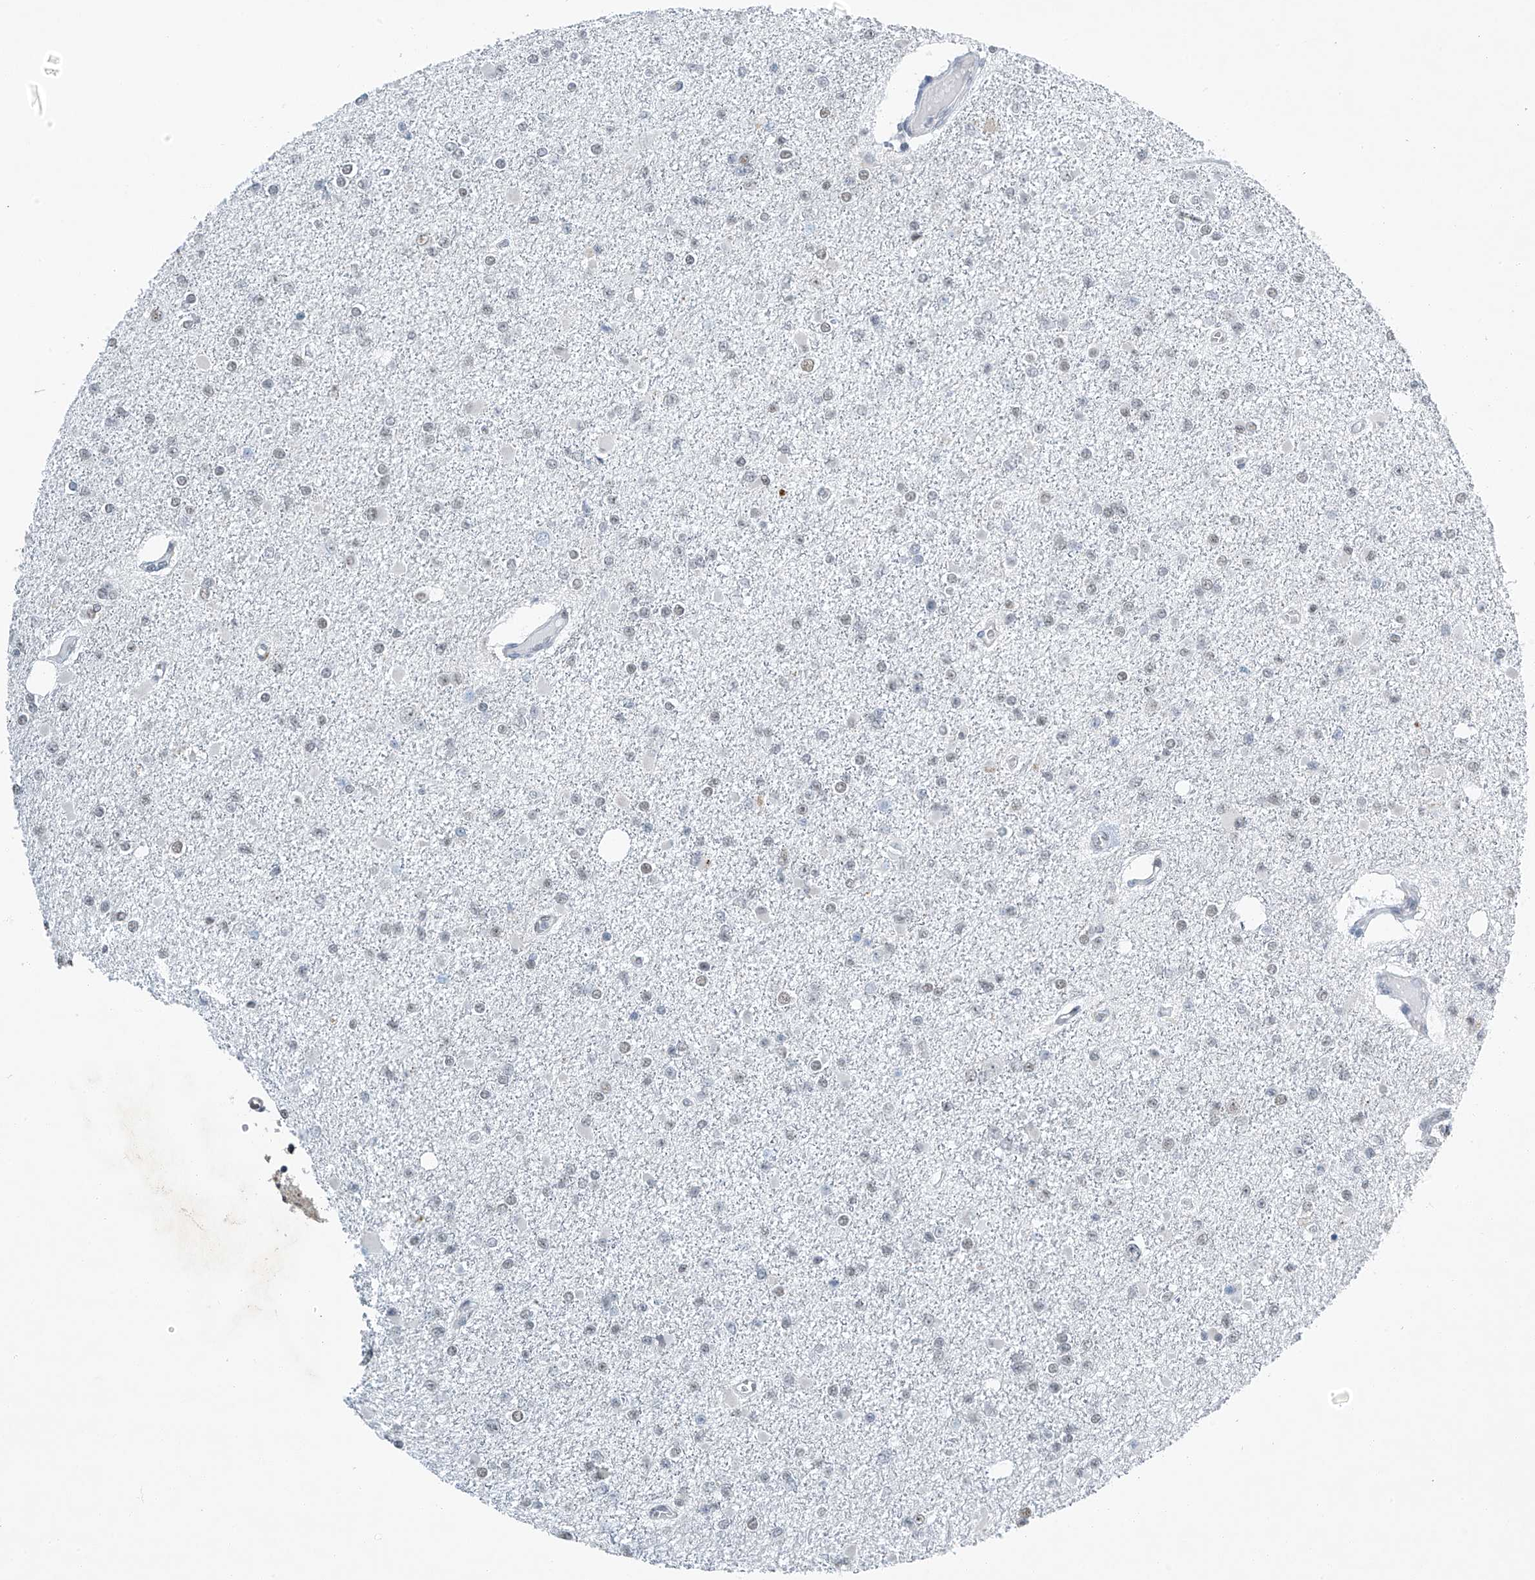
{"staining": {"intensity": "weak", "quantity": "<25%", "location": "nuclear"}, "tissue": "glioma", "cell_type": "Tumor cells", "image_type": "cancer", "snomed": [{"axis": "morphology", "description": "Glioma, malignant, Low grade"}, {"axis": "topography", "description": "Brain"}], "caption": "This is an immunohistochemistry photomicrograph of human low-grade glioma (malignant). There is no staining in tumor cells.", "gene": "TAF8", "patient": {"sex": "female", "age": 22}}